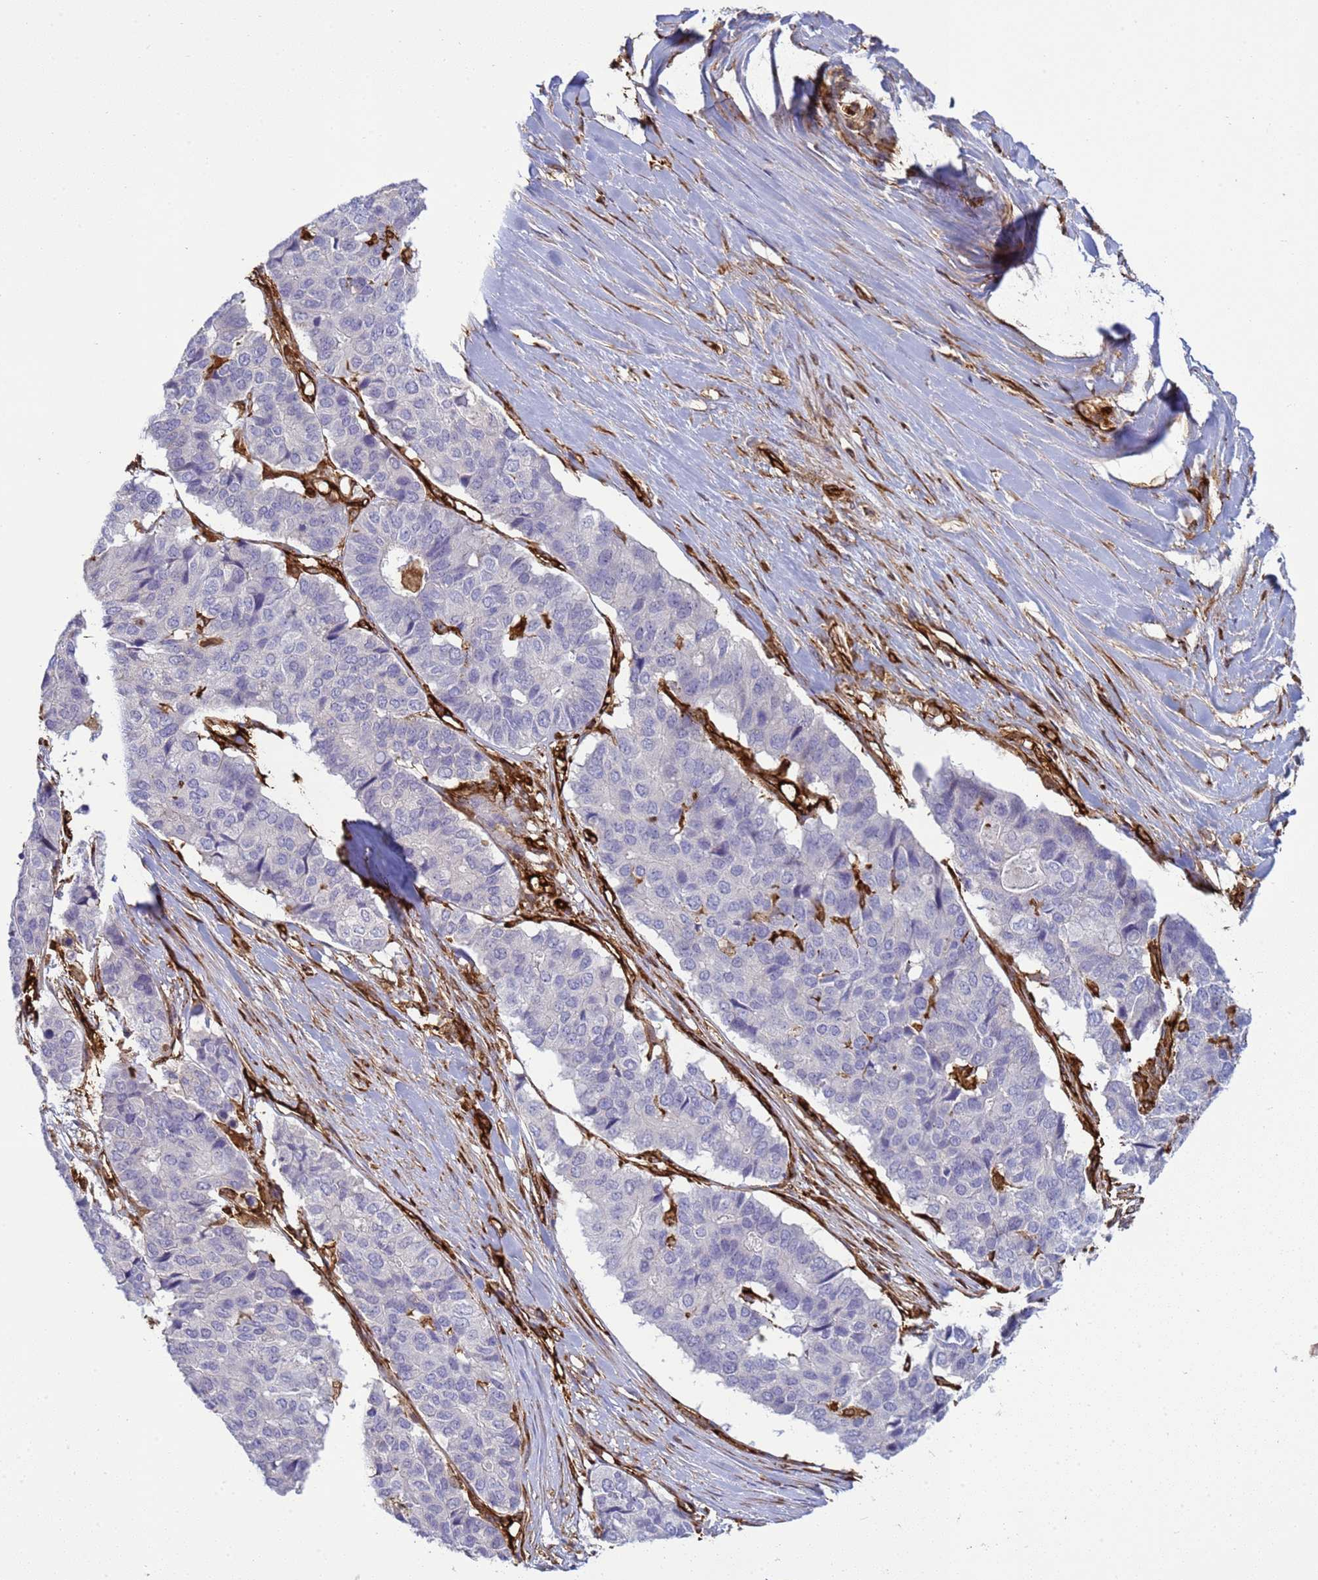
{"staining": {"intensity": "negative", "quantity": "none", "location": "none"}, "tissue": "pancreatic cancer", "cell_type": "Tumor cells", "image_type": "cancer", "snomed": [{"axis": "morphology", "description": "Adenocarcinoma, NOS"}, {"axis": "topography", "description": "Pancreas"}], "caption": "High power microscopy image of an immunohistochemistry (IHC) image of pancreatic cancer (adenocarcinoma), revealing no significant expression in tumor cells. Nuclei are stained in blue.", "gene": "ZBTB8OS", "patient": {"sex": "male", "age": 50}}